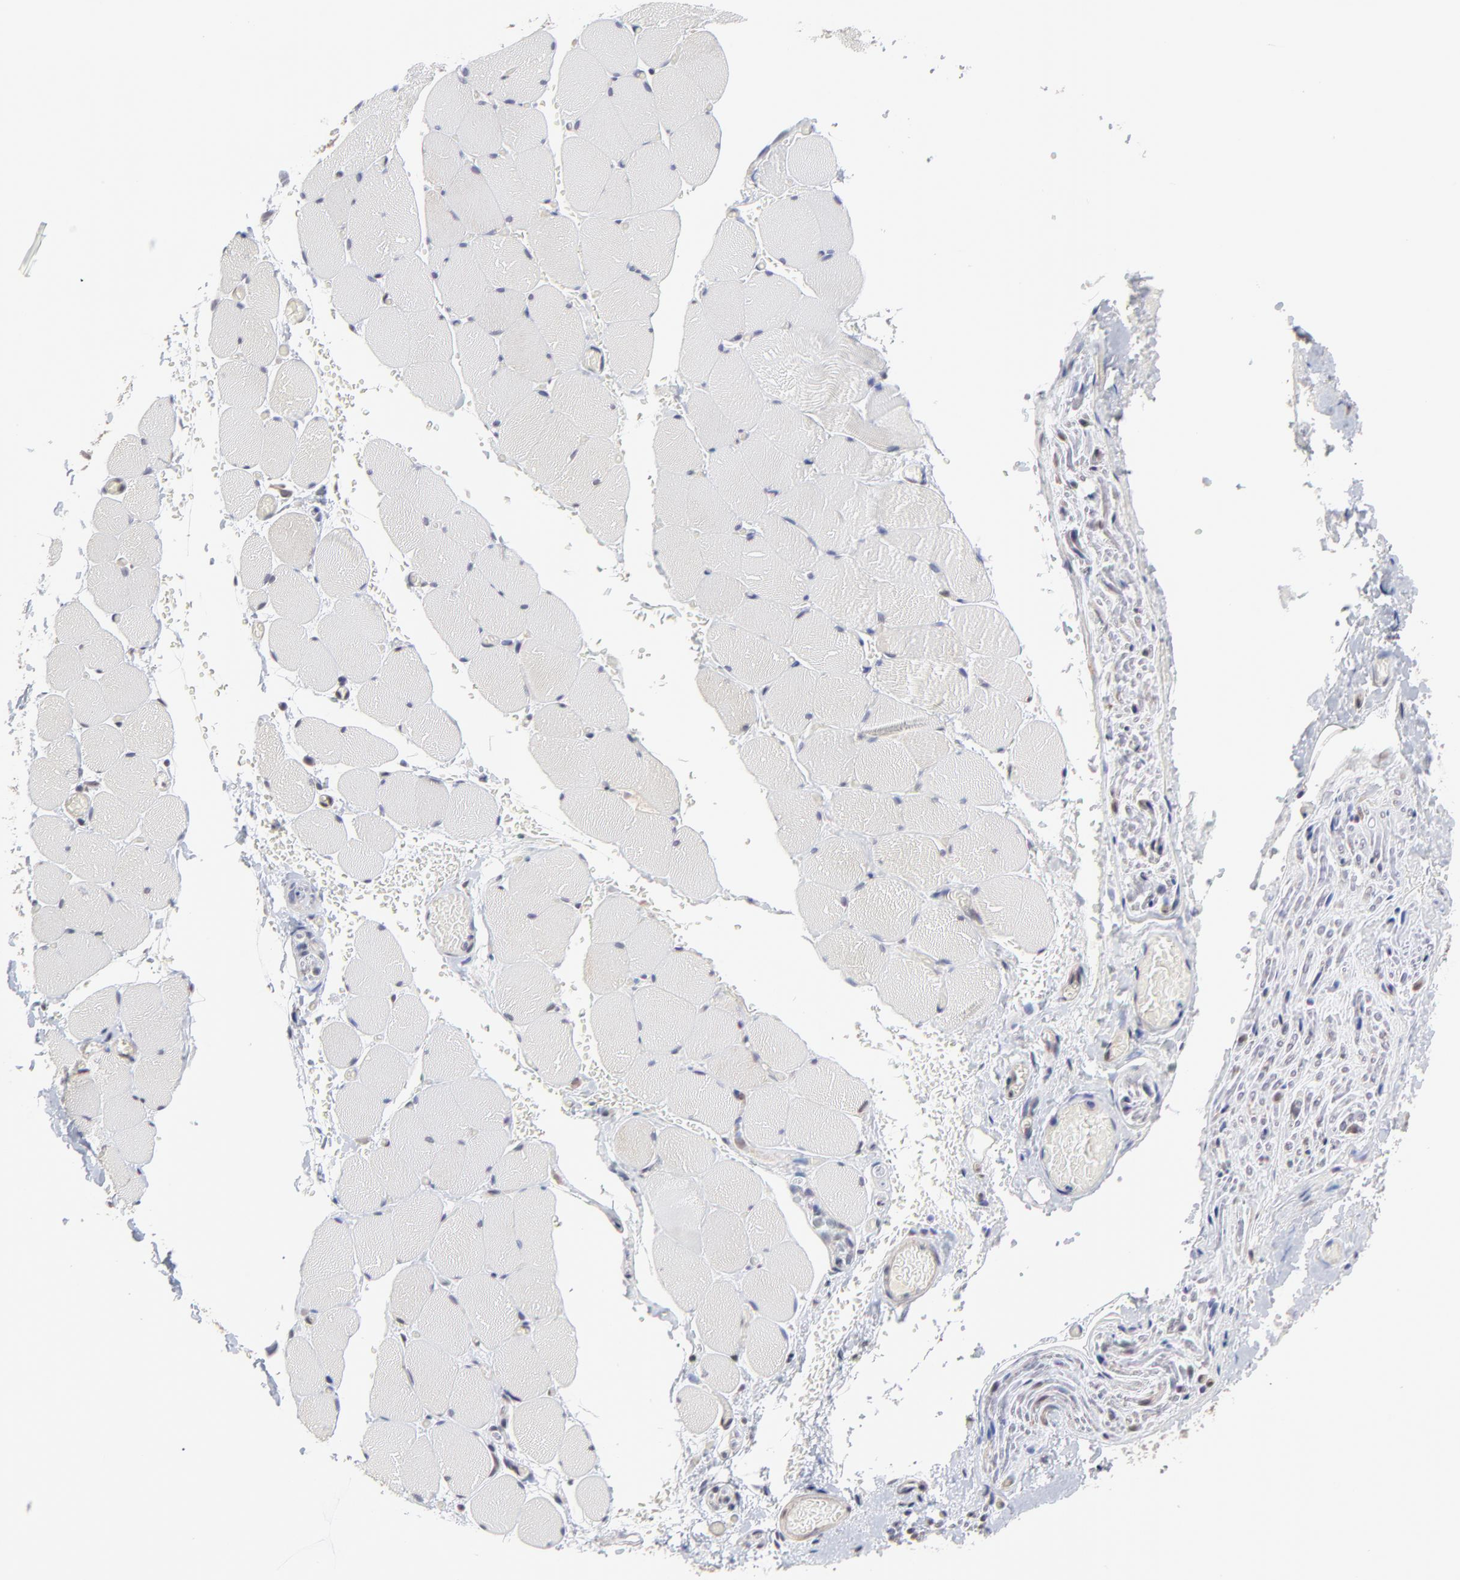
{"staining": {"intensity": "negative", "quantity": "none", "location": "none"}, "tissue": "skeletal muscle", "cell_type": "Myocytes", "image_type": "normal", "snomed": [{"axis": "morphology", "description": "Normal tissue, NOS"}, {"axis": "topography", "description": "Skeletal muscle"}, {"axis": "topography", "description": "Soft tissue"}], "caption": "High power microscopy image of an immunohistochemistry (IHC) micrograph of benign skeletal muscle, revealing no significant expression in myocytes. Nuclei are stained in blue.", "gene": "CCT2", "patient": {"sex": "female", "age": 58}}